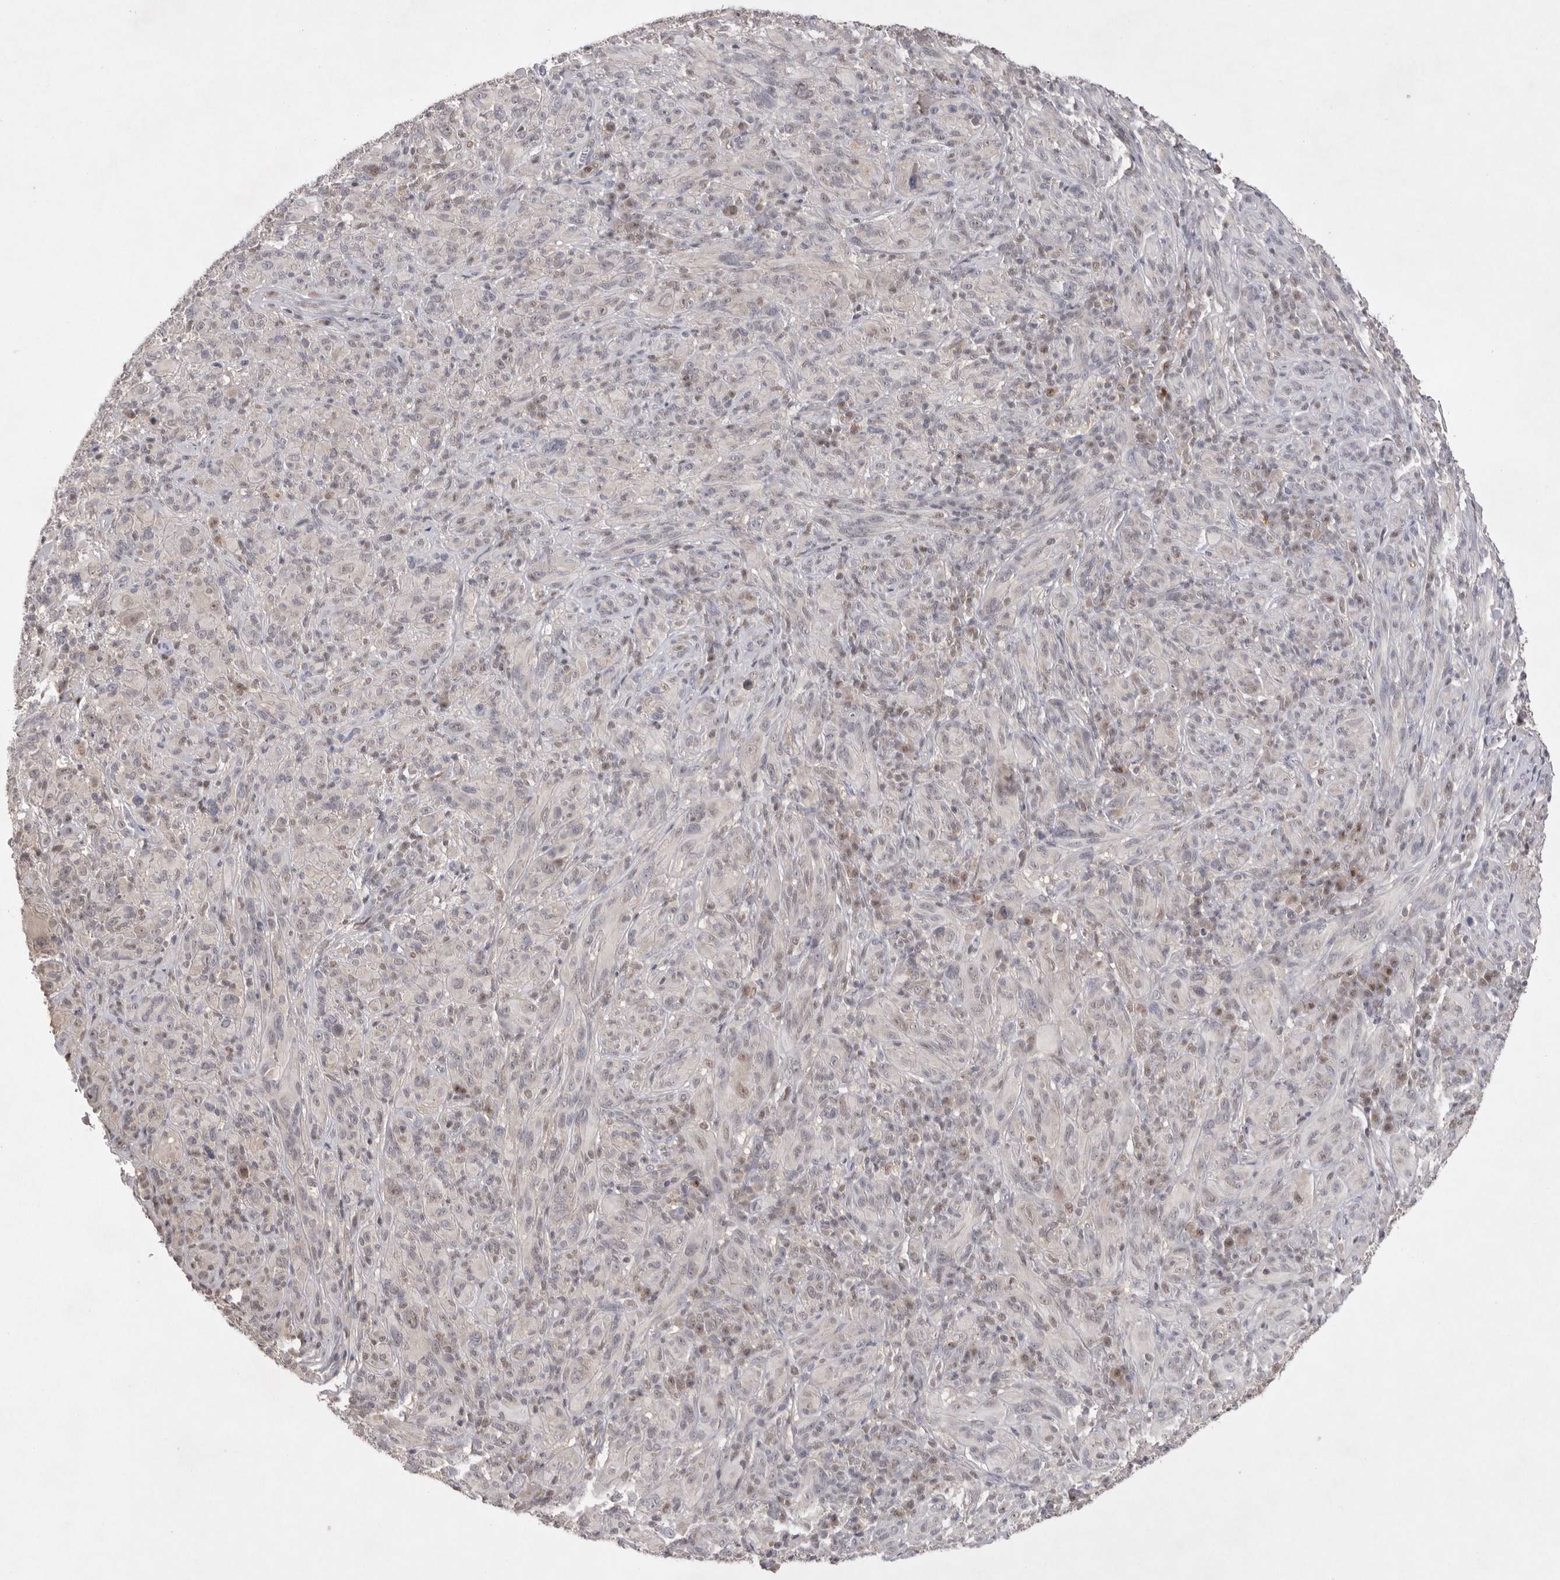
{"staining": {"intensity": "negative", "quantity": "none", "location": "none"}, "tissue": "melanoma", "cell_type": "Tumor cells", "image_type": "cancer", "snomed": [{"axis": "morphology", "description": "Malignant melanoma, NOS"}, {"axis": "topography", "description": "Skin of head"}], "caption": "The histopathology image reveals no significant positivity in tumor cells of melanoma.", "gene": "HUS1", "patient": {"sex": "male", "age": 96}}